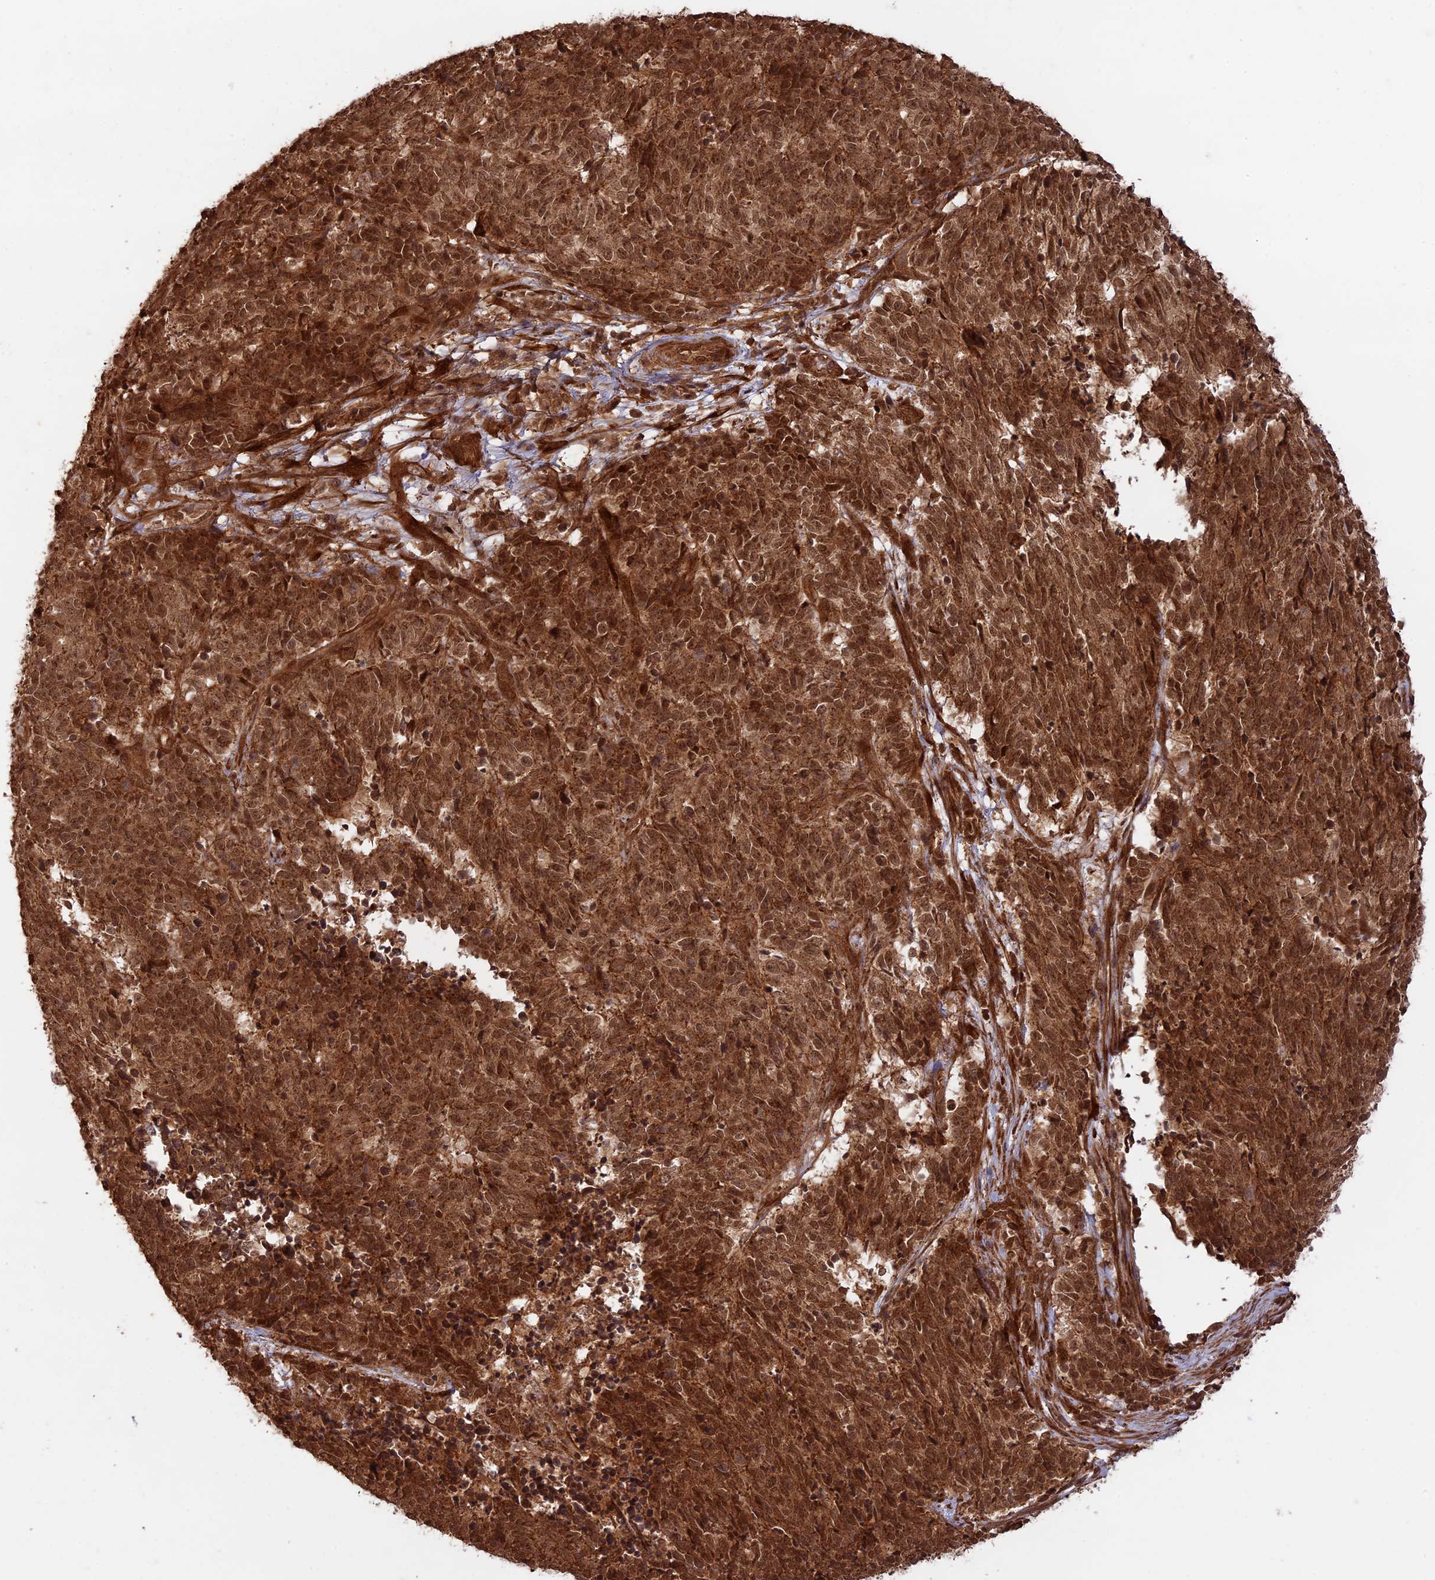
{"staining": {"intensity": "strong", "quantity": ">75%", "location": "cytoplasmic/membranous,nuclear"}, "tissue": "cervical cancer", "cell_type": "Tumor cells", "image_type": "cancer", "snomed": [{"axis": "morphology", "description": "Squamous cell carcinoma, NOS"}, {"axis": "topography", "description": "Cervix"}], "caption": "Immunohistochemical staining of human cervical cancer (squamous cell carcinoma) exhibits high levels of strong cytoplasmic/membranous and nuclear protein staining in about >75% of tumor cells.", "gene": "CCDC174", "patient": {"sex": "female", "age": 29}}